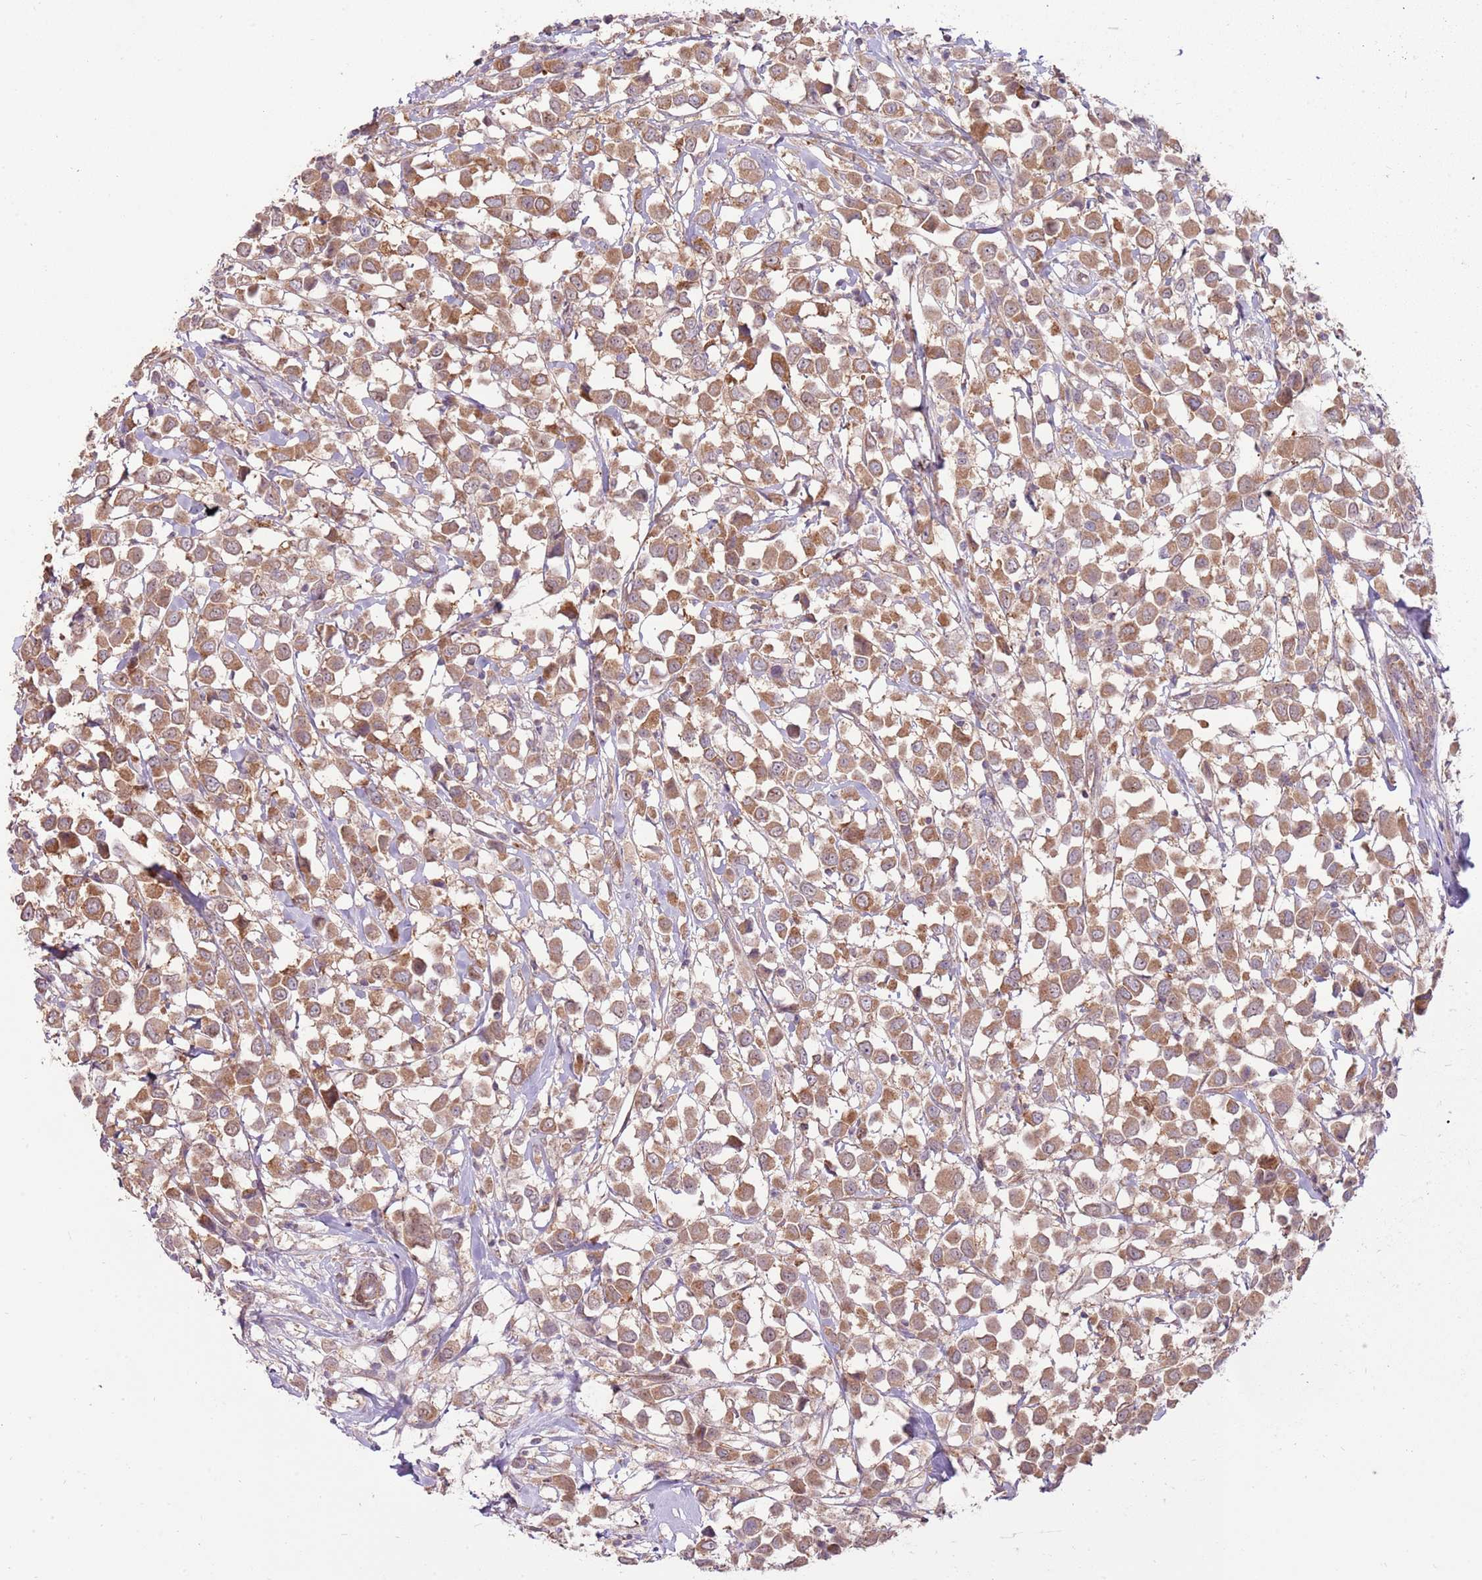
{"staining": {"intensity": "moderate", "quantity": ">75%", "location": "cytoplasmic/membranous"}, "tissue": "breast cancer", "cell_type": "Tumor cells", "image_type": "cancer", "snomed": [{"axis": "morphology", "description": "Duct carcinoma"}, {"axis": "topography", "description": "Breast"}], "caption": "The micrograph reveals immunohistochemical staining of breast cancer (intraductal carcinoma). There is moderate cytoplasmic/membranous staining is present in about >75% of tumor cells.", "gene": "SPATA31D1", "patient": {"sex": "female", "age": 61}}